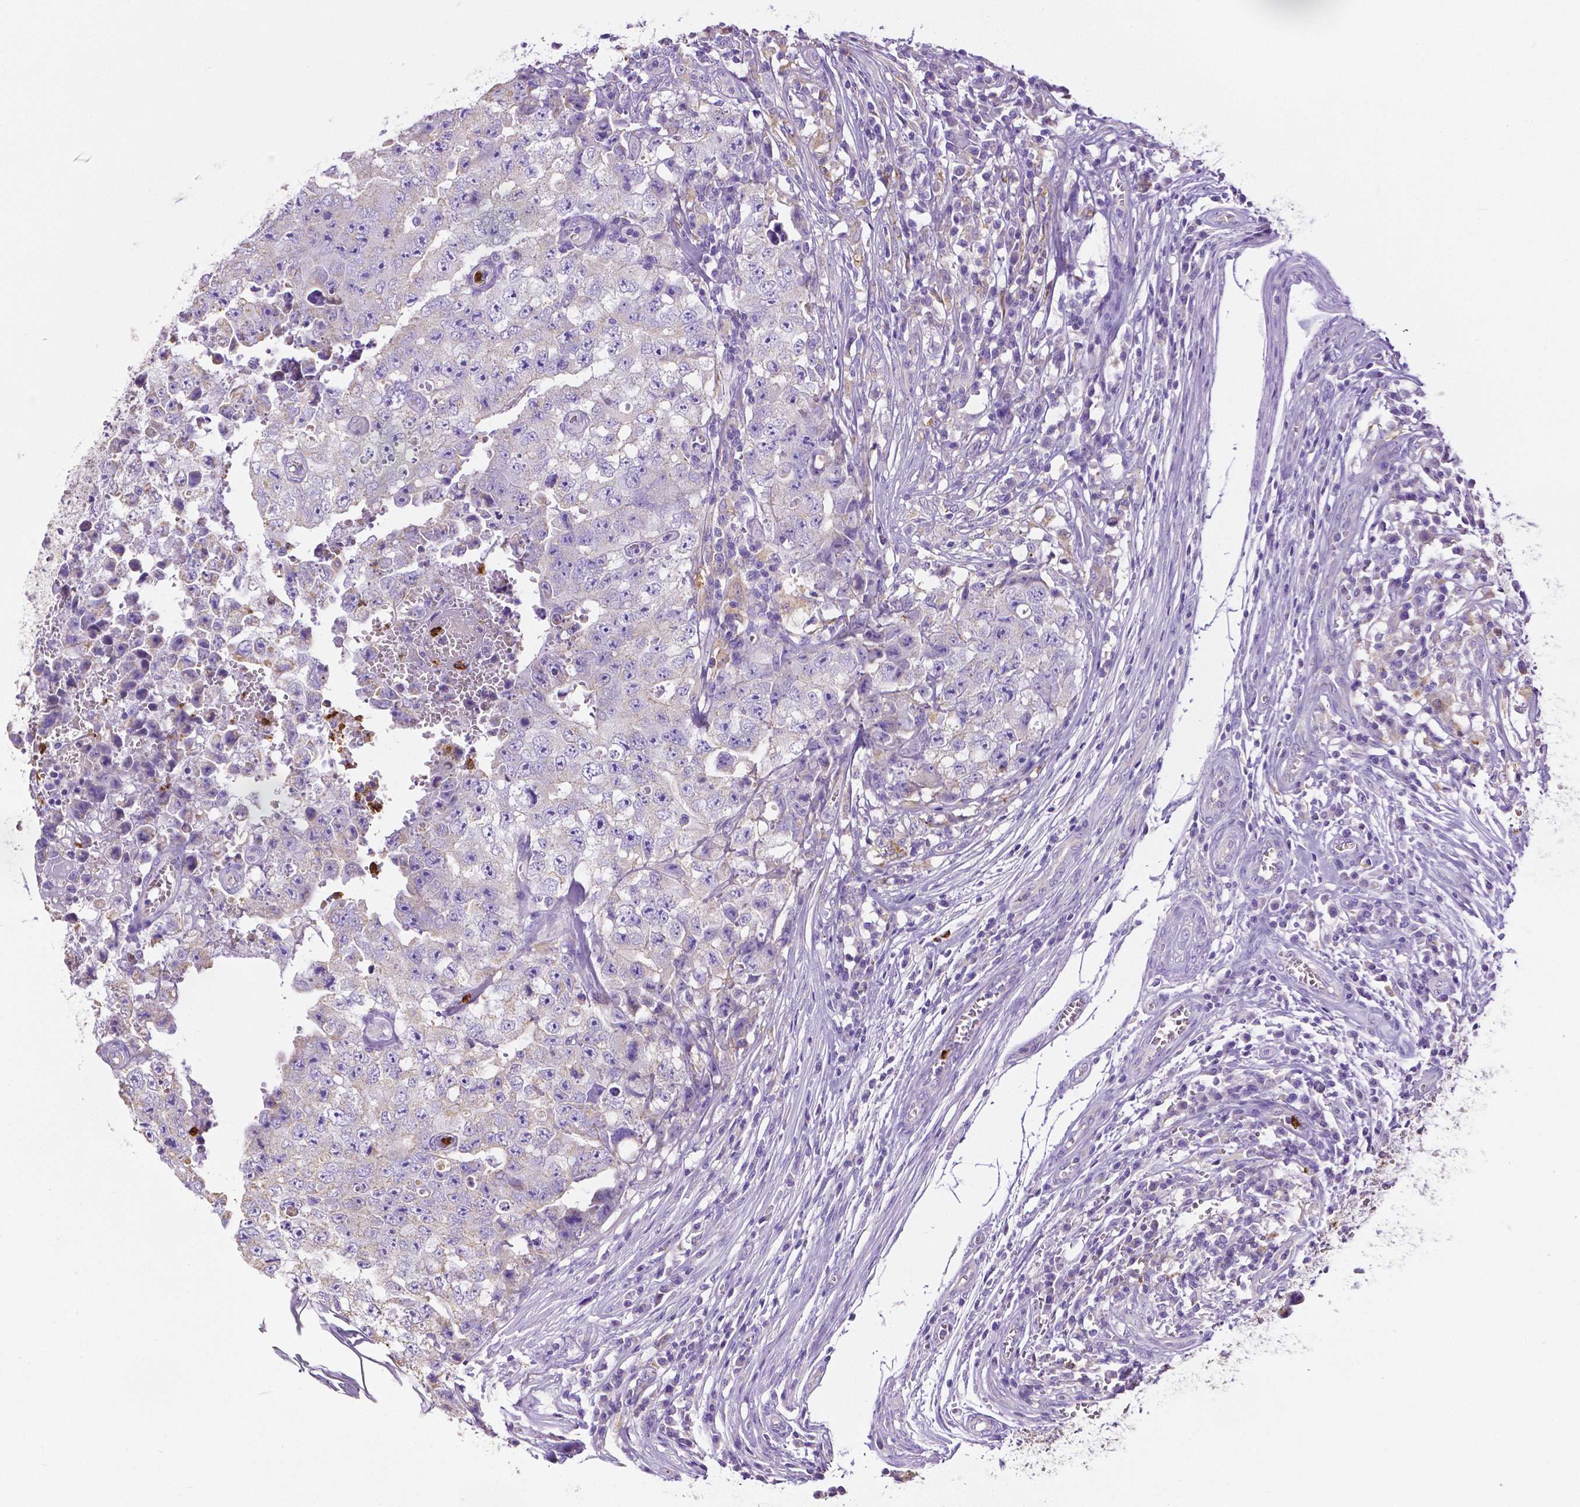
{"staining": {"intensity": "negative", "quantity": "none", "location": "none"}, "tissue": "testis cancer", "cell_type": "Tumor cells", "image_type": "cancer", "snomed": [{"axis": "morphology", "description": "Carcinoma, Embryonal, NOS"}, {"axis": "topography", "description": "Testis"}], "caption": "An image of embryonal carcinoma (testis) stained for a protein reveals no brown staining in tumor cells.", "gene": "MMP9", "patient": {"sex": "male", "age": 36}}